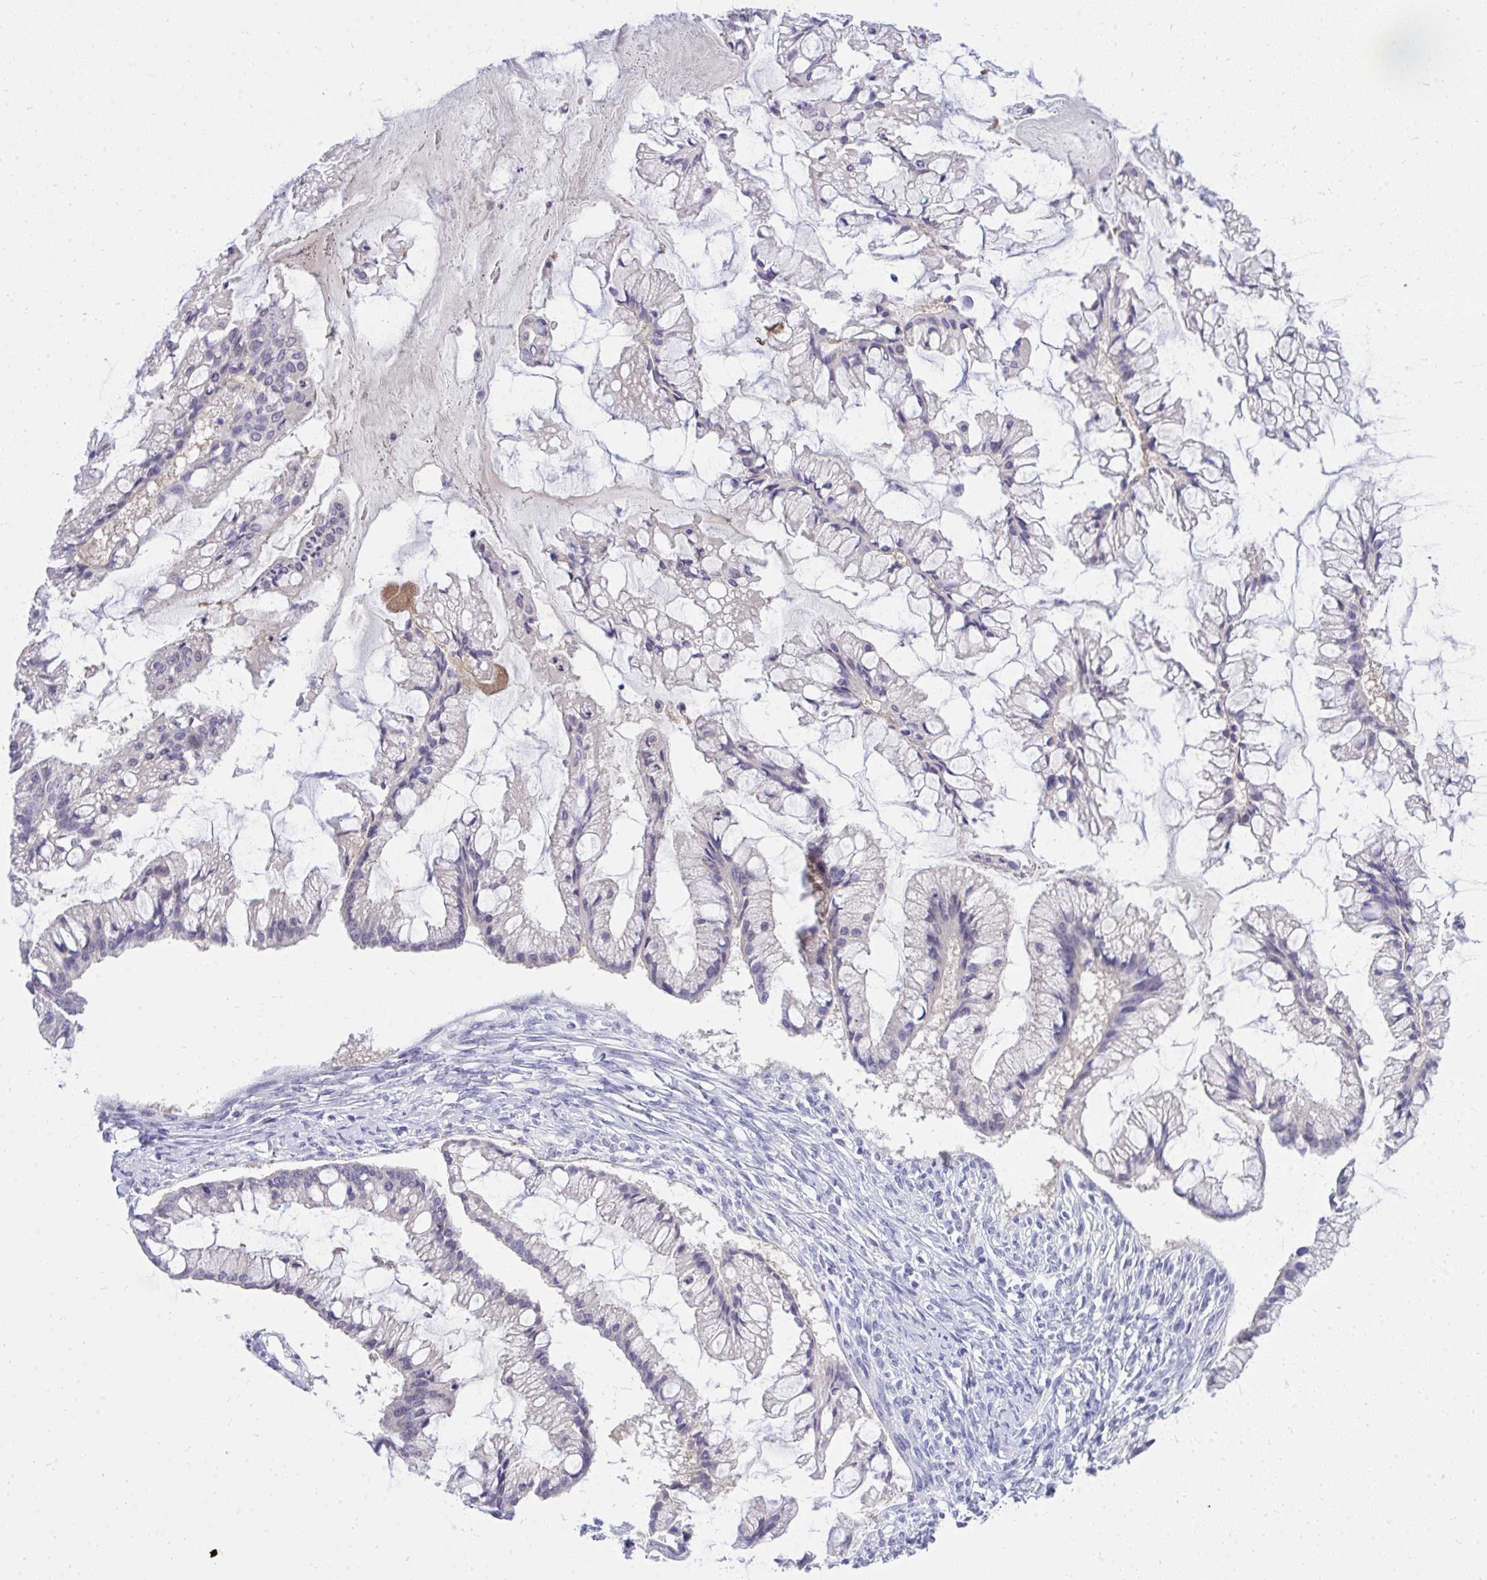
{"staining": {"intensity": "negative", "quantity": "none", "location": "none"}, "tissue": "ovarian cancer", "cell_type": "Tumor cells", "image_type": "cancer", "snomed": [{"axis": "morphology", "description": "Cystadenocarcinoma, mucinous, NOS"}, {"axis": "topography", "description": "Ovary"}], "caption": "Tumor cells show no significant positivity in ovarian cancer (mucinous cystadenocarcinoma).", "gene": "TP53I11", "patient": {"sex": "female", "age": 73}}